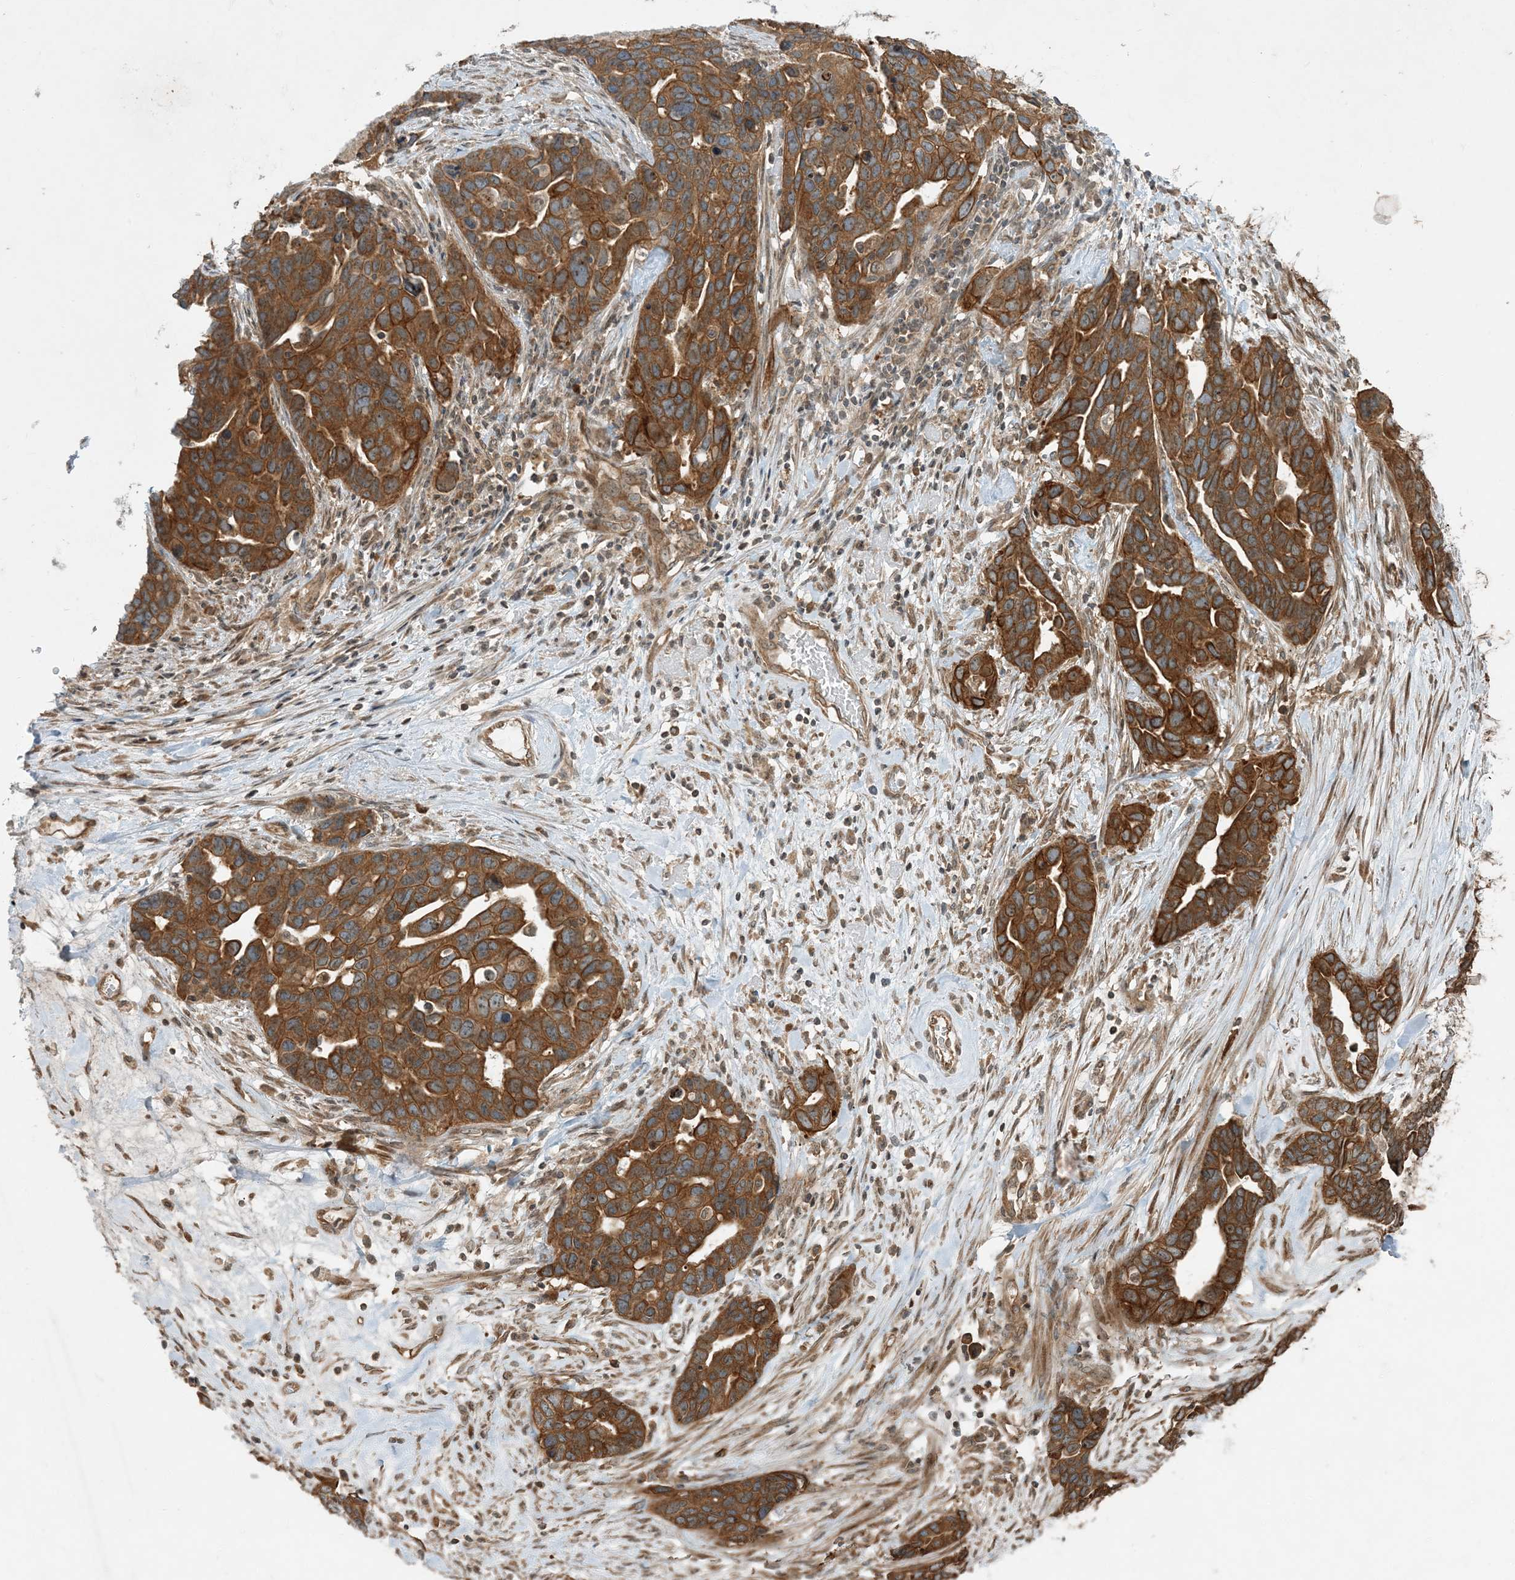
{"staining": {"intensity": "moderate", "quantity": ">75%", "location": "cytoplasmic/membranous"}, "tissue": "ovarian cancer", "cell_type": "Tumor cells", "image_type": "cancer", "snomed": [{"axis": "morphology", "description": "Cystadenocarcinoma, serous, NOS"}, {"axis": "topography", "description": "Ovary"}], "caption": "This is a histology image of immunohistochemistry staining of ovarian cancer, which shows moderate staining in the cytoplasmic/membranous of tumor cells.", "gene": "COMMD8", "patient": {"sex": "female", "age": 54}}